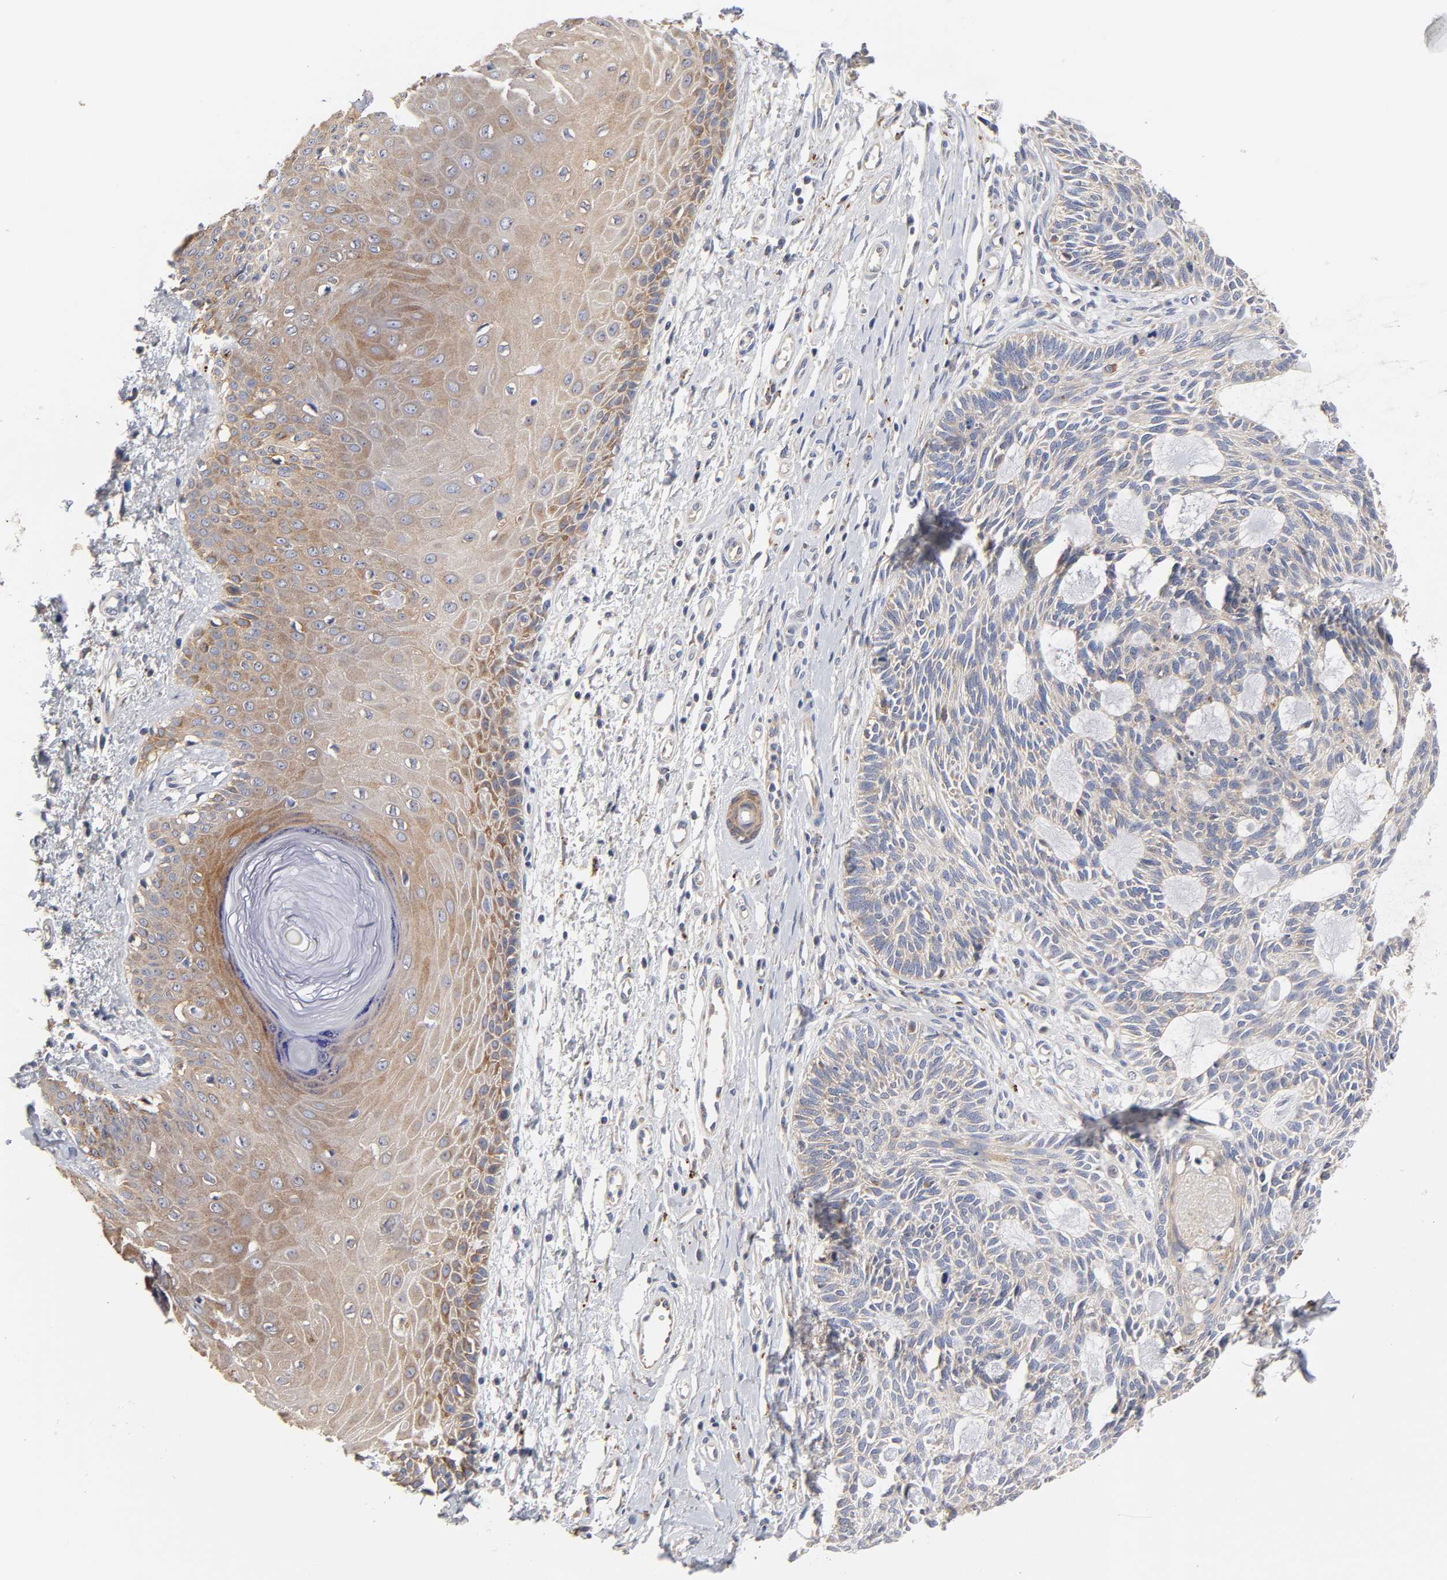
{"staining": {"intensity": "weak", "quantity": "<25%", "location": "cytoplasmic/membranous"}, "tissue": "skin cancer", "cell_type": "Tumor cells", "image_type": "cancer", "snomed": [{"axis": "morphology", "description": "Basal cell carcinoma"}, {"axis": "topography", "description": "Skin"}], "caption": "Tumor cells are negative for brown protein staining in basal cell carcinoma (skin).", "gene": "C17orf75", "patient": {"sex": "male", "age": 67}}